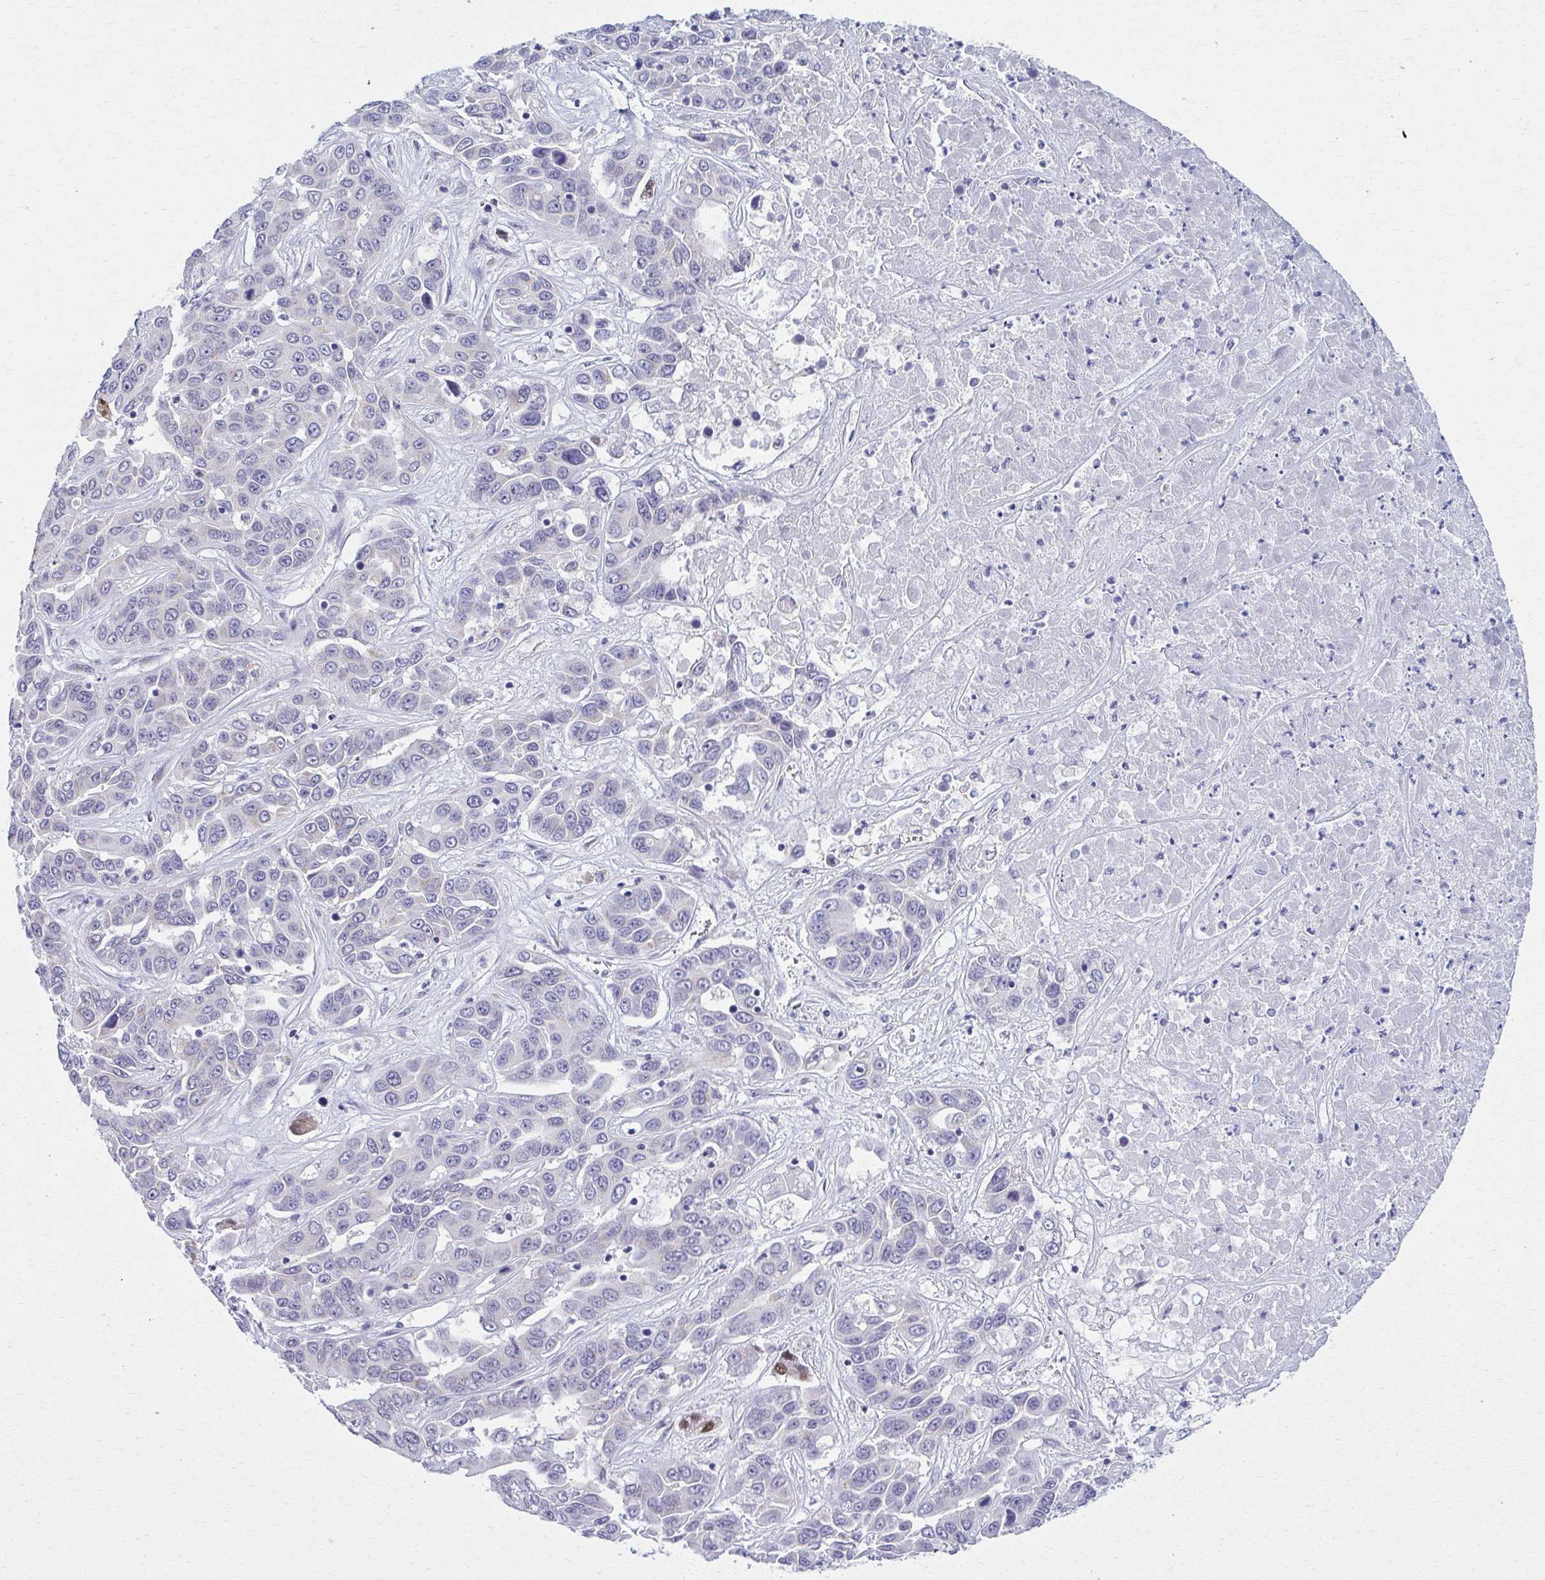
{"staining": {"intensity": "negative", "quantity": "none", "location": "none"}, "tissue": "liver cancer", "cell_type": "Tumor cells", "image_type": "cancer", "snomed": [{"axis": "morphology", "description": "Cholangiocarcinoma"}, {"axis": "topography", "description": "Liver"}], "caption": "Protein analysis of liver cancer (cholangiocarcinoma) displays no significant expression in tumor cells.", "gene": "SCLY", "patient": {"sex": "female", "age": 52}}